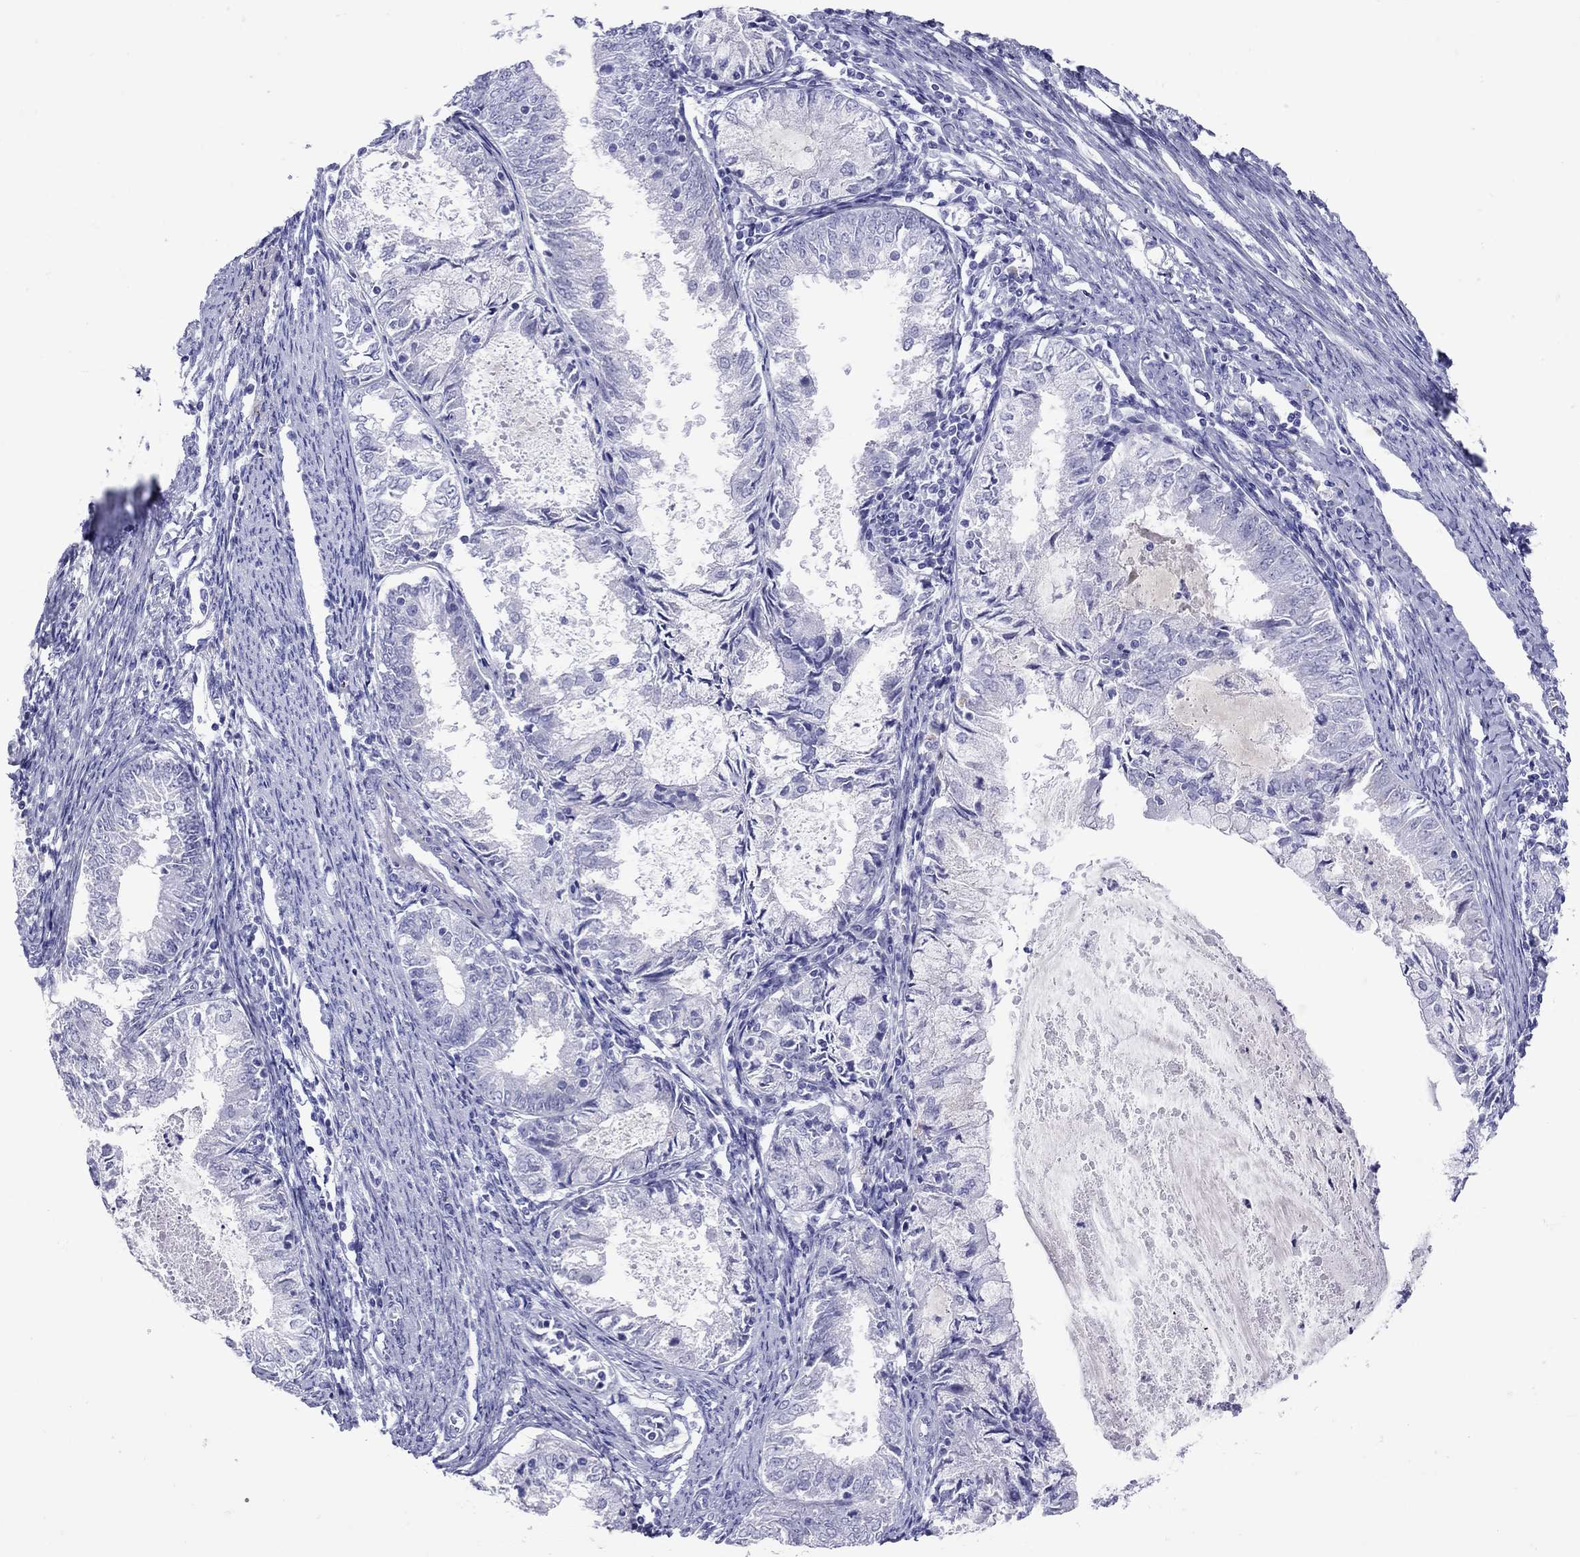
{"staining": {"intensity": "negative", "quantity": "none", "location": "none"}, "tissue": "endometrial cancer", "cell_type": "Tumor cells", "image_type": "cancer", "snomed": [{"axis": "morphology", "description": "Adenocarcinoma, NOS"}, {"axis": "topography", "description": "Endometrium"}], "caption": "Immunohistochemistry (IHC) of human endometrial cancer demonstrates no staining in tumor cells.", "gene": "GRIA2", "patient": {"sex": "female", "age": 57}}